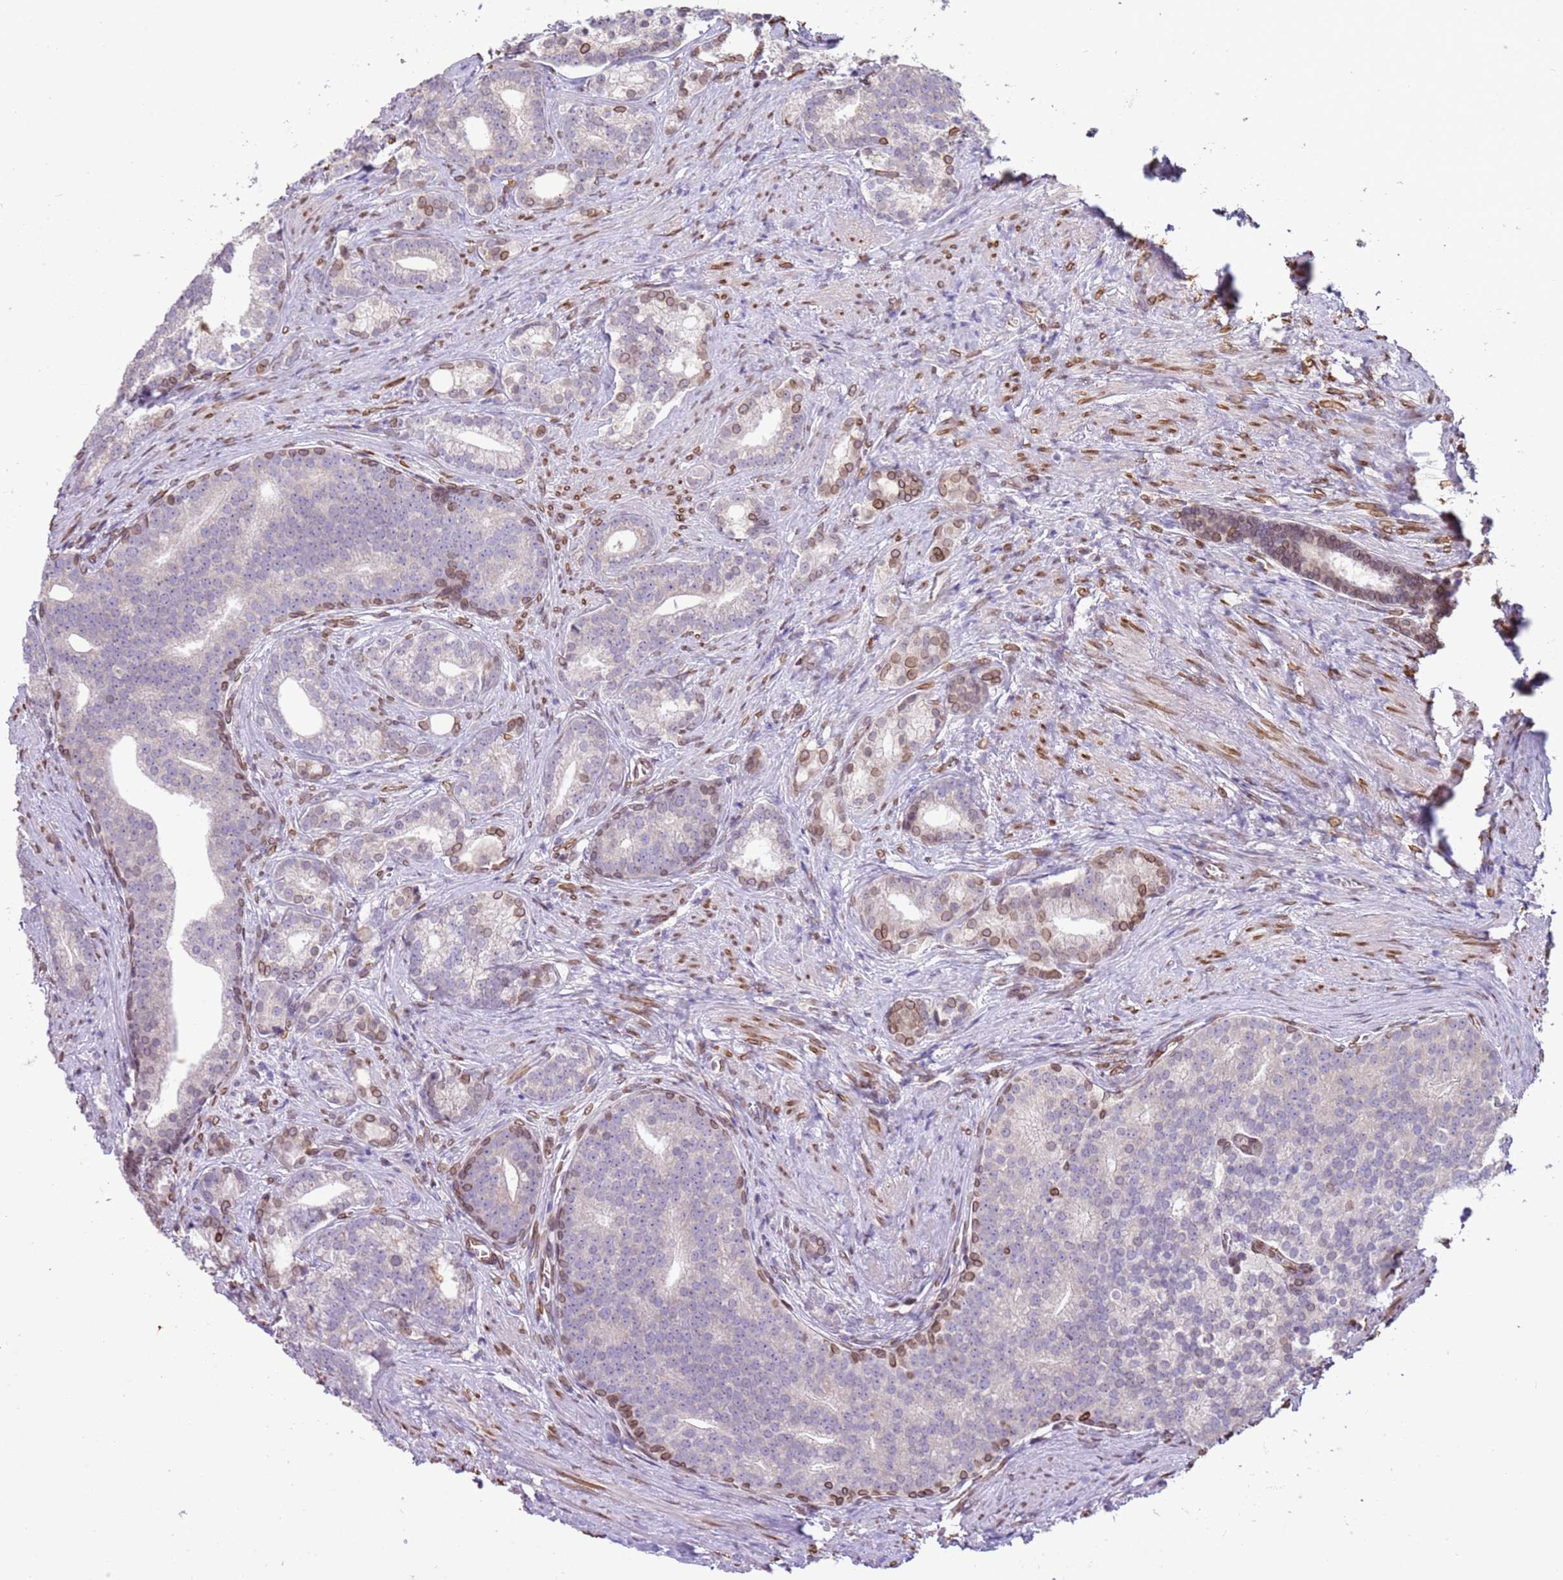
{"staining": {"intensity": "negative", "quantity": "none", "location": "none"}, "tissue": "prostate cancer", "cell_type": "Tumor cells", "image_type": "cancer", "snomed": [{"axis": "morphology", "description": "Adenocarcinoma, Low grade"}, {"axis": "topography", "description": "Prostate"}], "caption": "An IHC histopathology image of low-grade adenocarcinoma (prostate) is shown. There is no staining in tumor cells of low-grade adenocarcinoma (prostate). (DAB (3,3'-diaminobenzidine) IHC with hematoxylin counter stain).", "gene": "TMEM47", "patient": {"sex": "male", "age": 71}}